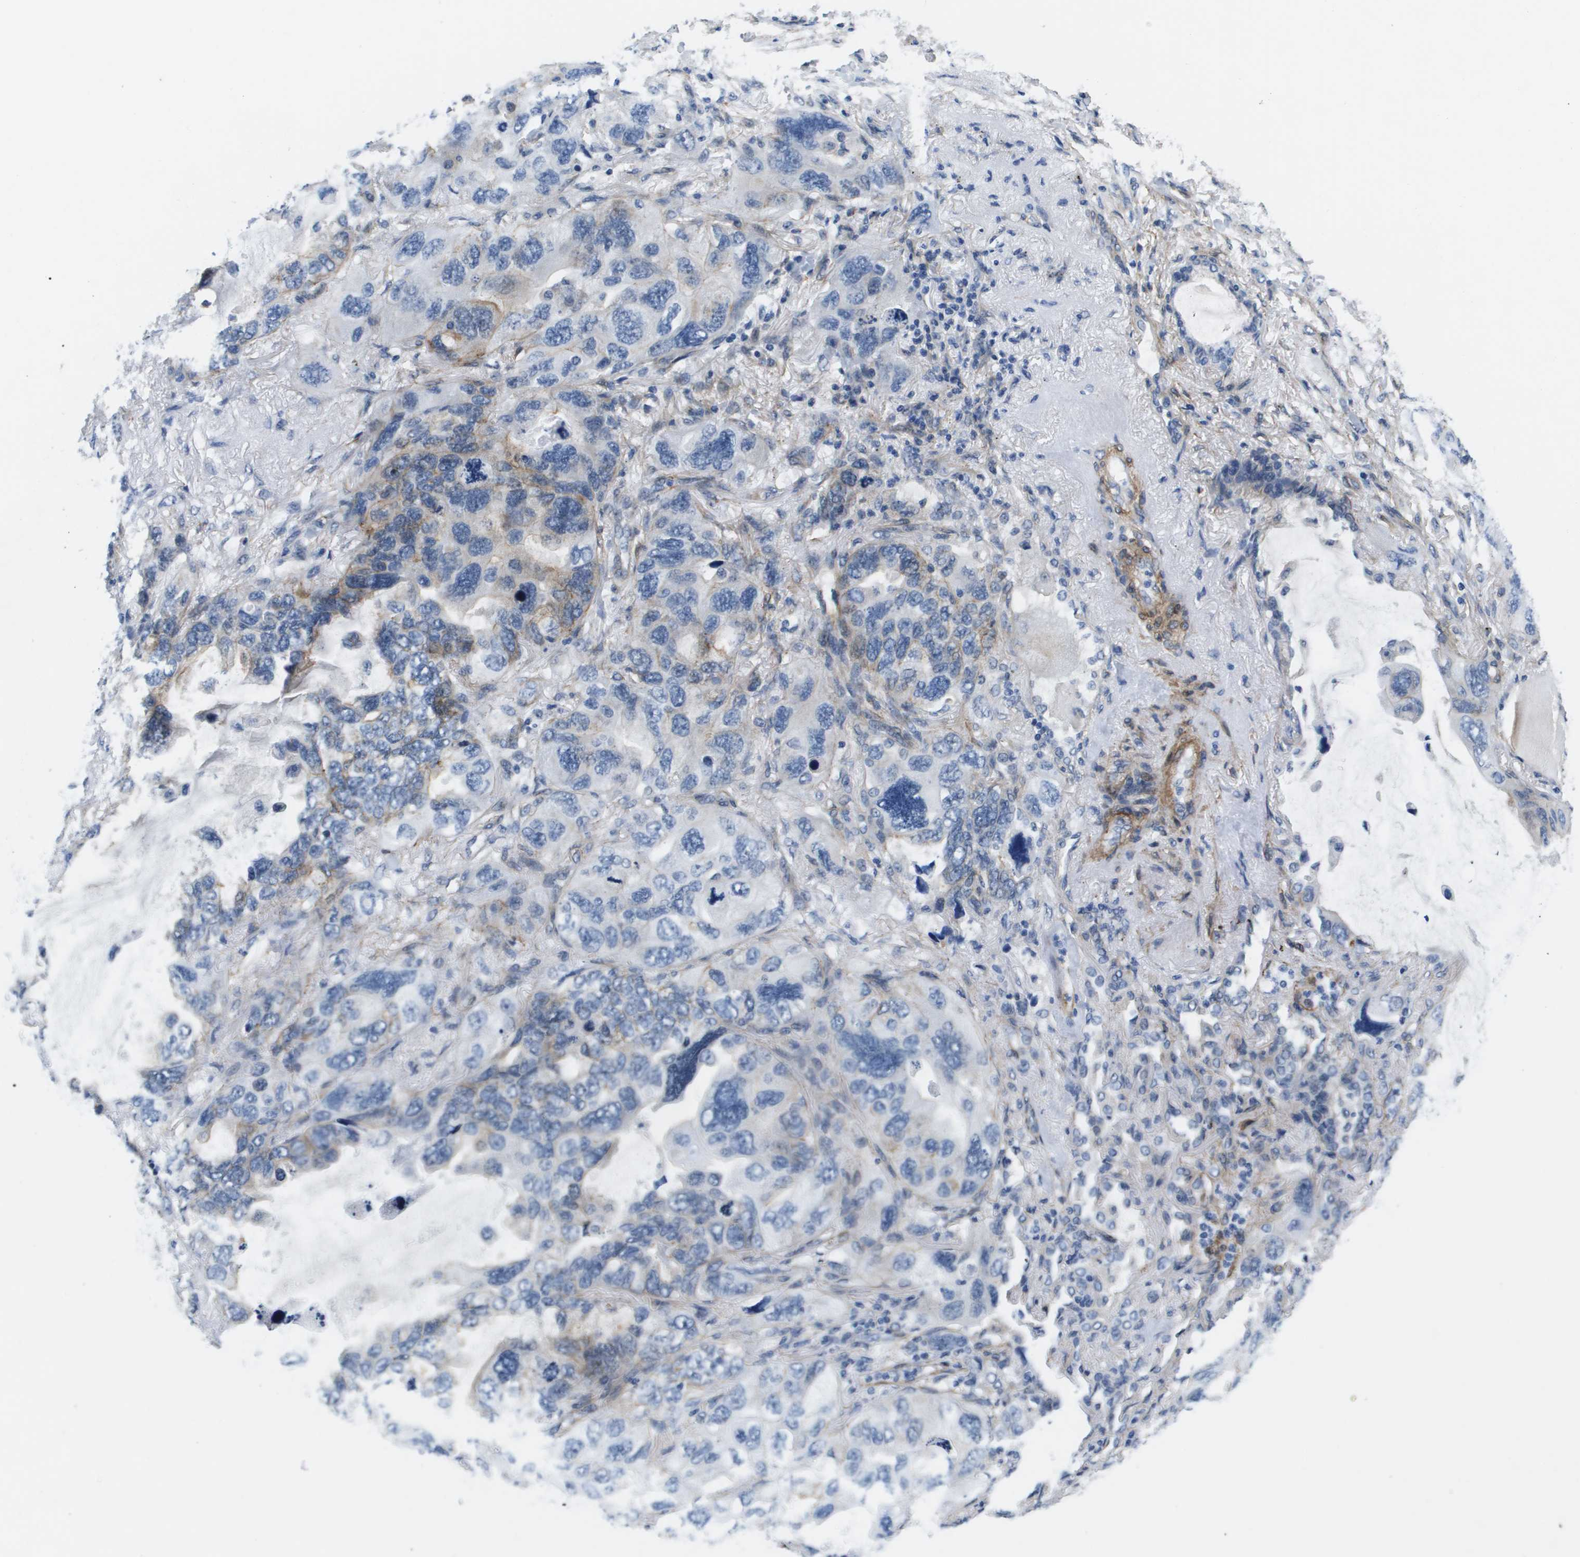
{"staining": {"intensity": "moderate", "quantity": "25%-75%", "location": "cytoplasmic/membranous"}, "tissue": "lung cancer", "cell_type": "Tumor cells", "image_type": "cancer", "snomed": [{"axis": "morphology", "description": "Squamous cell carcinoma, NOS"}, {"axis": "topography", "description": "Lung"}], "caption": "An immunohistochemistry (IHC) micrograph of neoplastic tissue is shown. Protein staining in brown labels moderate cytoplasmic/membranous positivity in lung squamous cell carcinoma within tumor cells.", "gene": "LPP", "patient": {"sex": "female", "age": 73}}